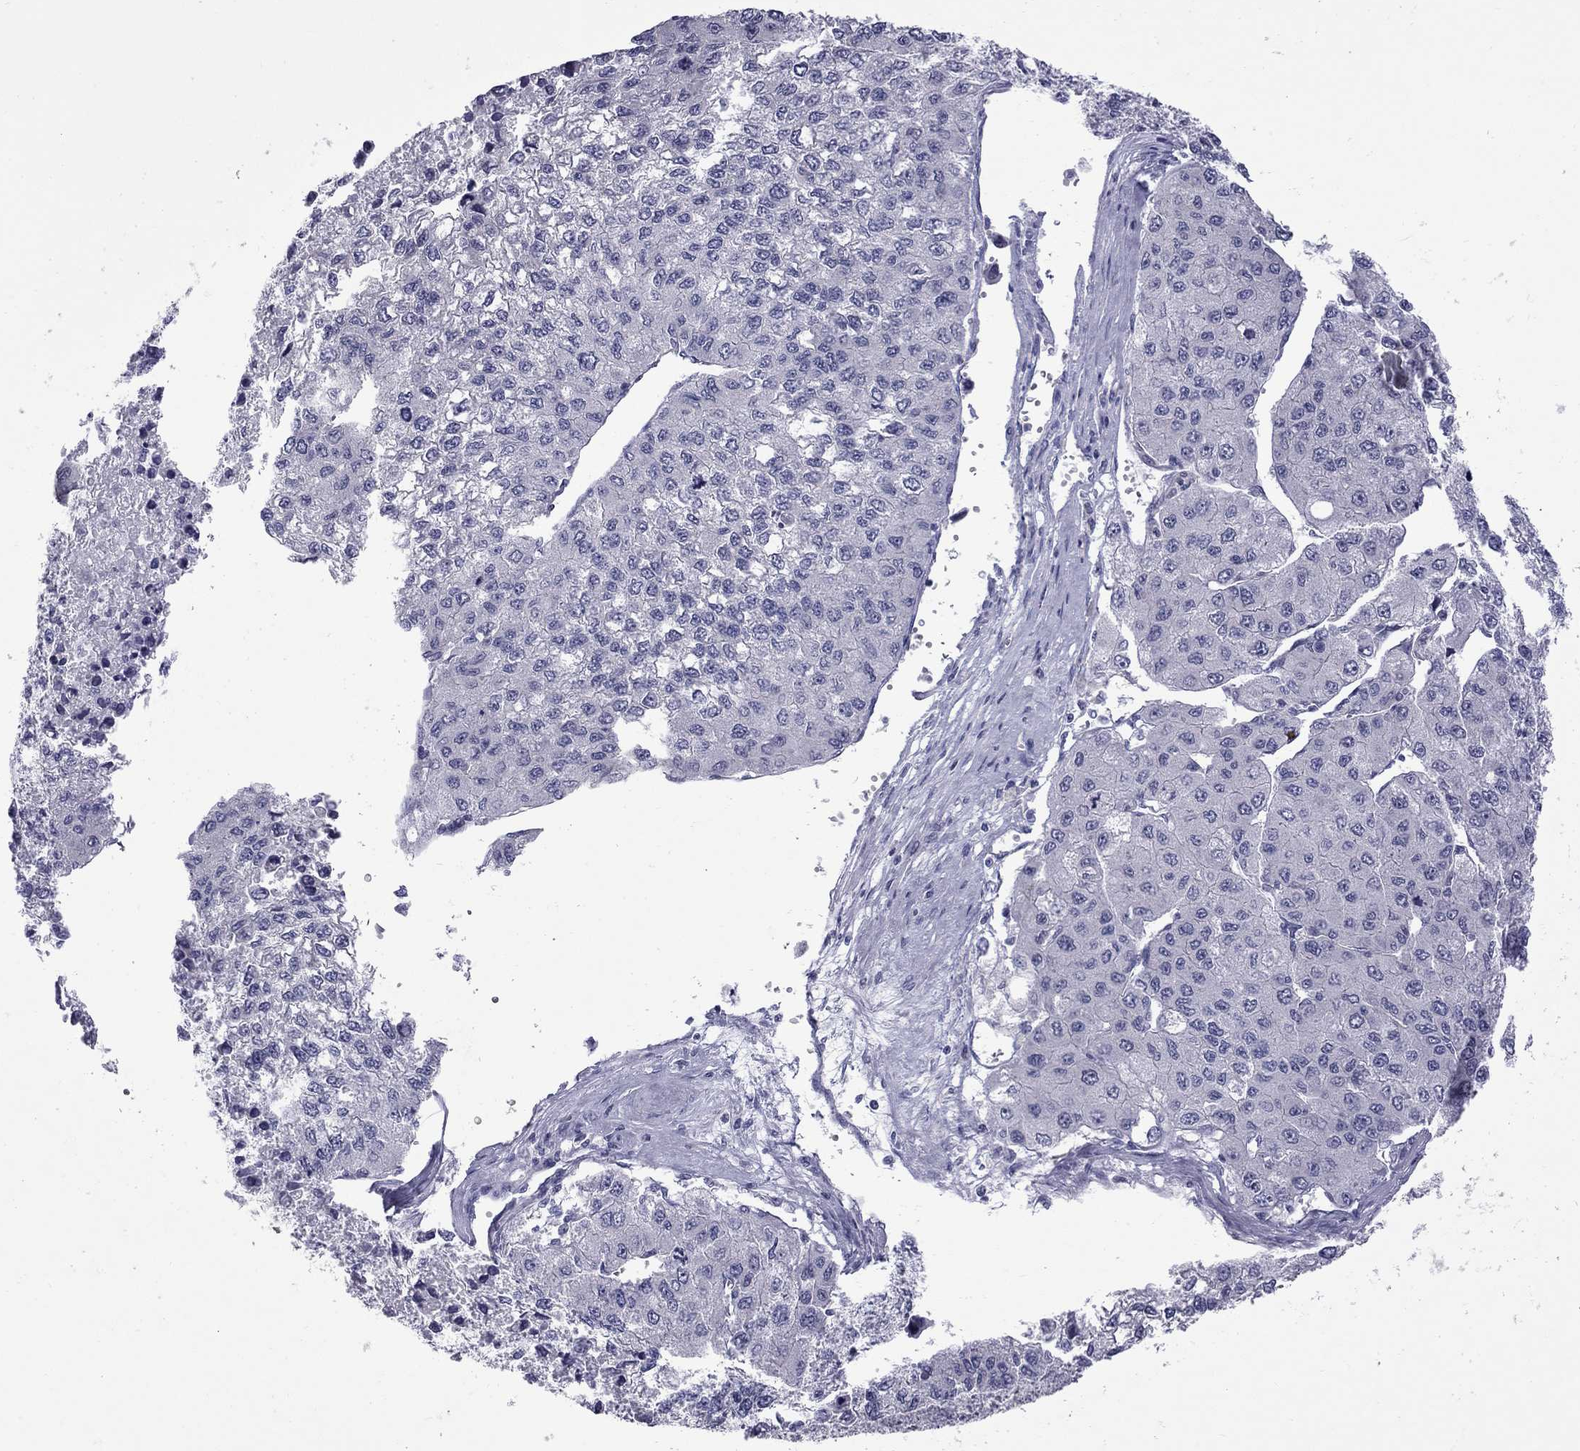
{"staining": {"intensity": "negative", "quantity": "none", "location": "none"}, "tissue": "liver cancer", "cell_type": "Tumor cells", "image_type": "cancer", "snomed": [{"axis": "morphology", "description": "Carcinoma, Hepatocellular, NOS"}, {"axis": "topography", "description": "Liver"}], "caption": "High magnification brightfield microscopy of hepatocellular carcinoma (liver) stained with DAB (3,3'-diaminobenzidine) (brown) and counterstained with hematoxylin (blue): tumor cells show no significant positivity.", "gene": "NRARP", "patient": {"sex": "female", "age": 66}}